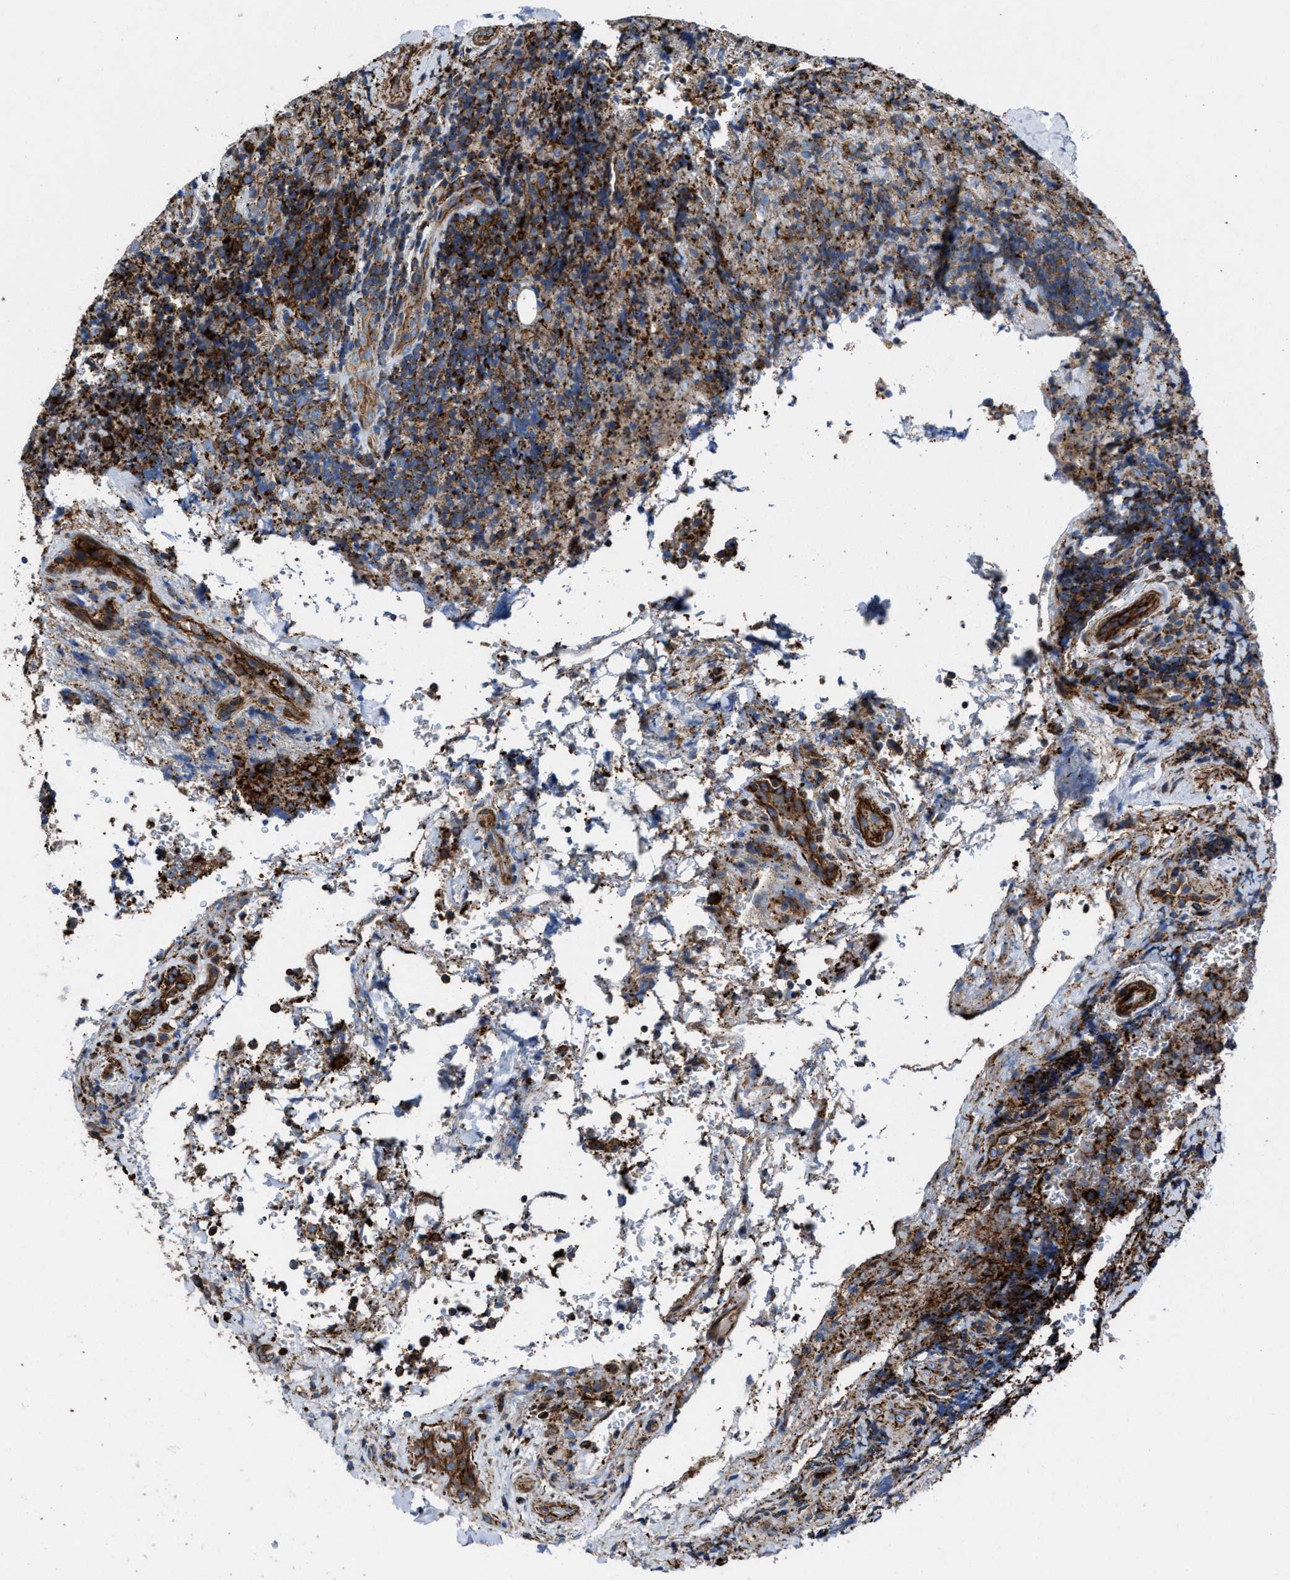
{"staining": {"intensity": "strong", "quantity": ">75%", "location": "cytoplasmic/membranous"}, "tissue": "lymphoma", "cell_type": "Tumor cells", "image_type": "cancer", "snomed": [{"axis": "morphology", "description": "Malignant lymphoma, non-Hodgkin's type, High grade"}, {"axis": "topography", "description": "Tonsil"}], "caption": "Brown immunohistochemical staining in malignant lymphoma, non-Hodgkin's type (high-grade) demonstrates strong cytoplasmic/membranous staining in approximately >75% of tumor cells. (DAB (3,3'-diaminobenzidine) = brown stain, brightfield microscopy at high magnification).", "gene": "AGPAT2", "patient": {"sex": "female", "age": 36}}